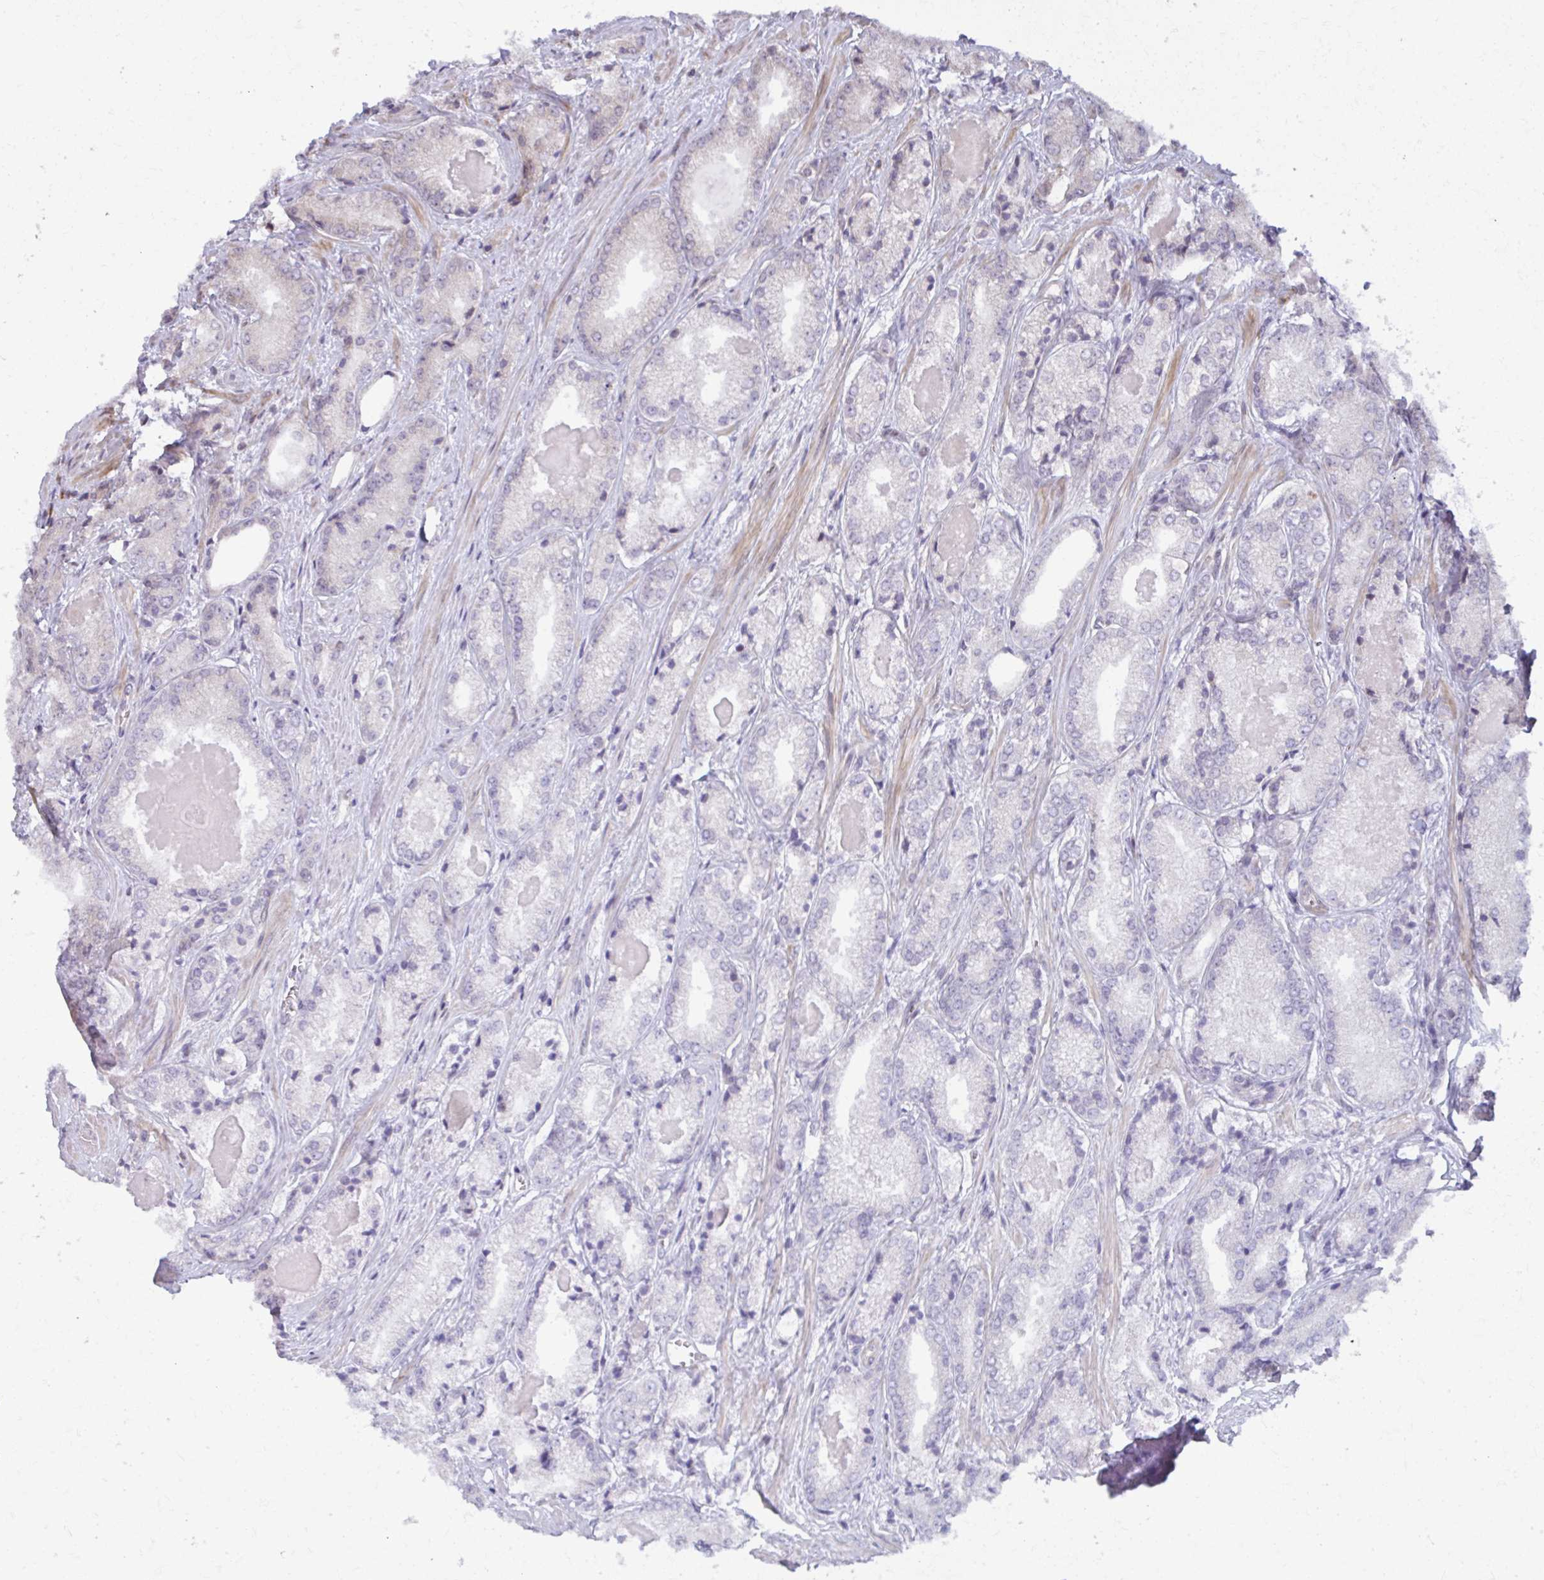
{"staining": {"intensity": "negative", "quantity": "none", "location": "none"}, "tissue": "prostate cancer", "cell_type": "Tumor cells", "image_type": "cancer", "snomed": [{"axis": "morphology", "description": "Adenocarcinoma, NOS"}, {"axis": "morphology", "description": "Adenocarcinoma, Low grade"}, {"axis": "topography", "description": "Prostate"}], "caption": "This image is of prostate cancer (adenocarcinoma) stained with immunohistochemistry (IHC) to label a protein in brown with the nuclei are counter-stained blue. There is no positivity in tumor cells.", "gene": "MAF1", "patient": {"sex": "male", "age": 68}}